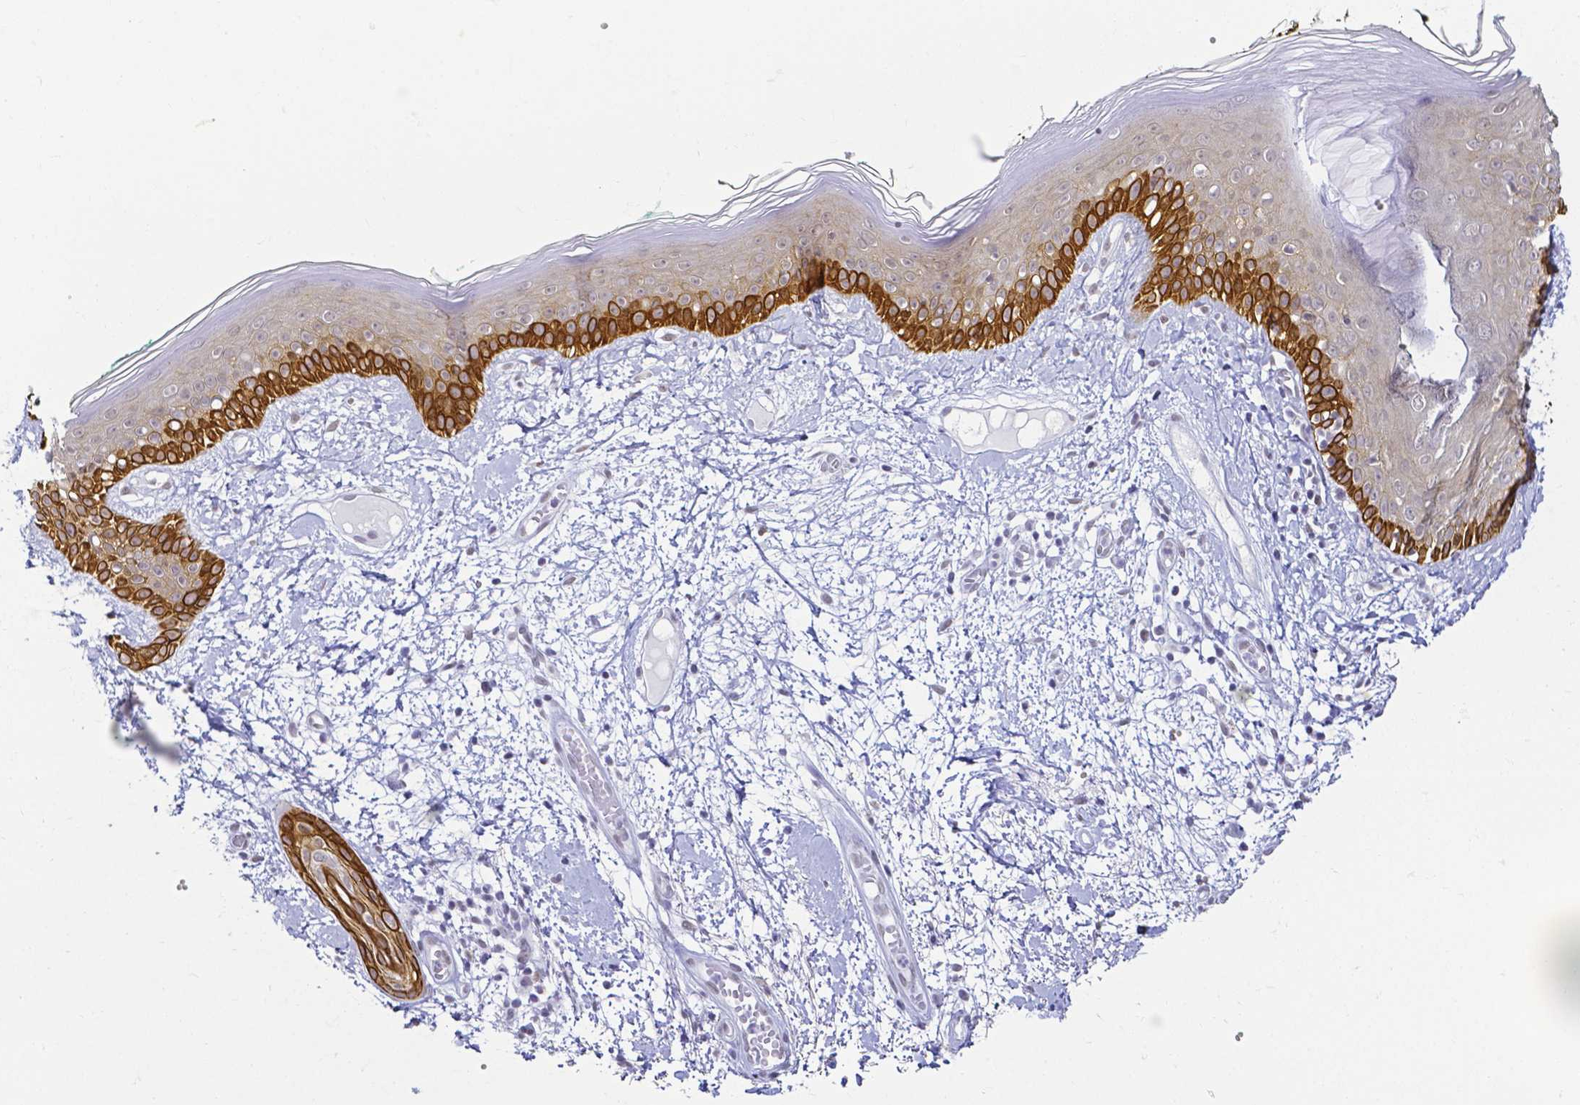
{"staining": {"intensity": "negative", "quantity": "none", "location": "none"}, "tissue": "skin", "cell_type": "Fibroblasts", "image_type": "normal", "snomed": [{"axis": "morphology", "description": "Normal tissue, NOS"}, {"axis": "topography", "description": "Skin"}], "caption": "Fibroblasts are negative for protein expression in normal human skin. (DAB IHC visualized using brightfield microscopy, high magnification).", "gene": "FAM83G", "patient": {"sex": "female", "age": 34}}